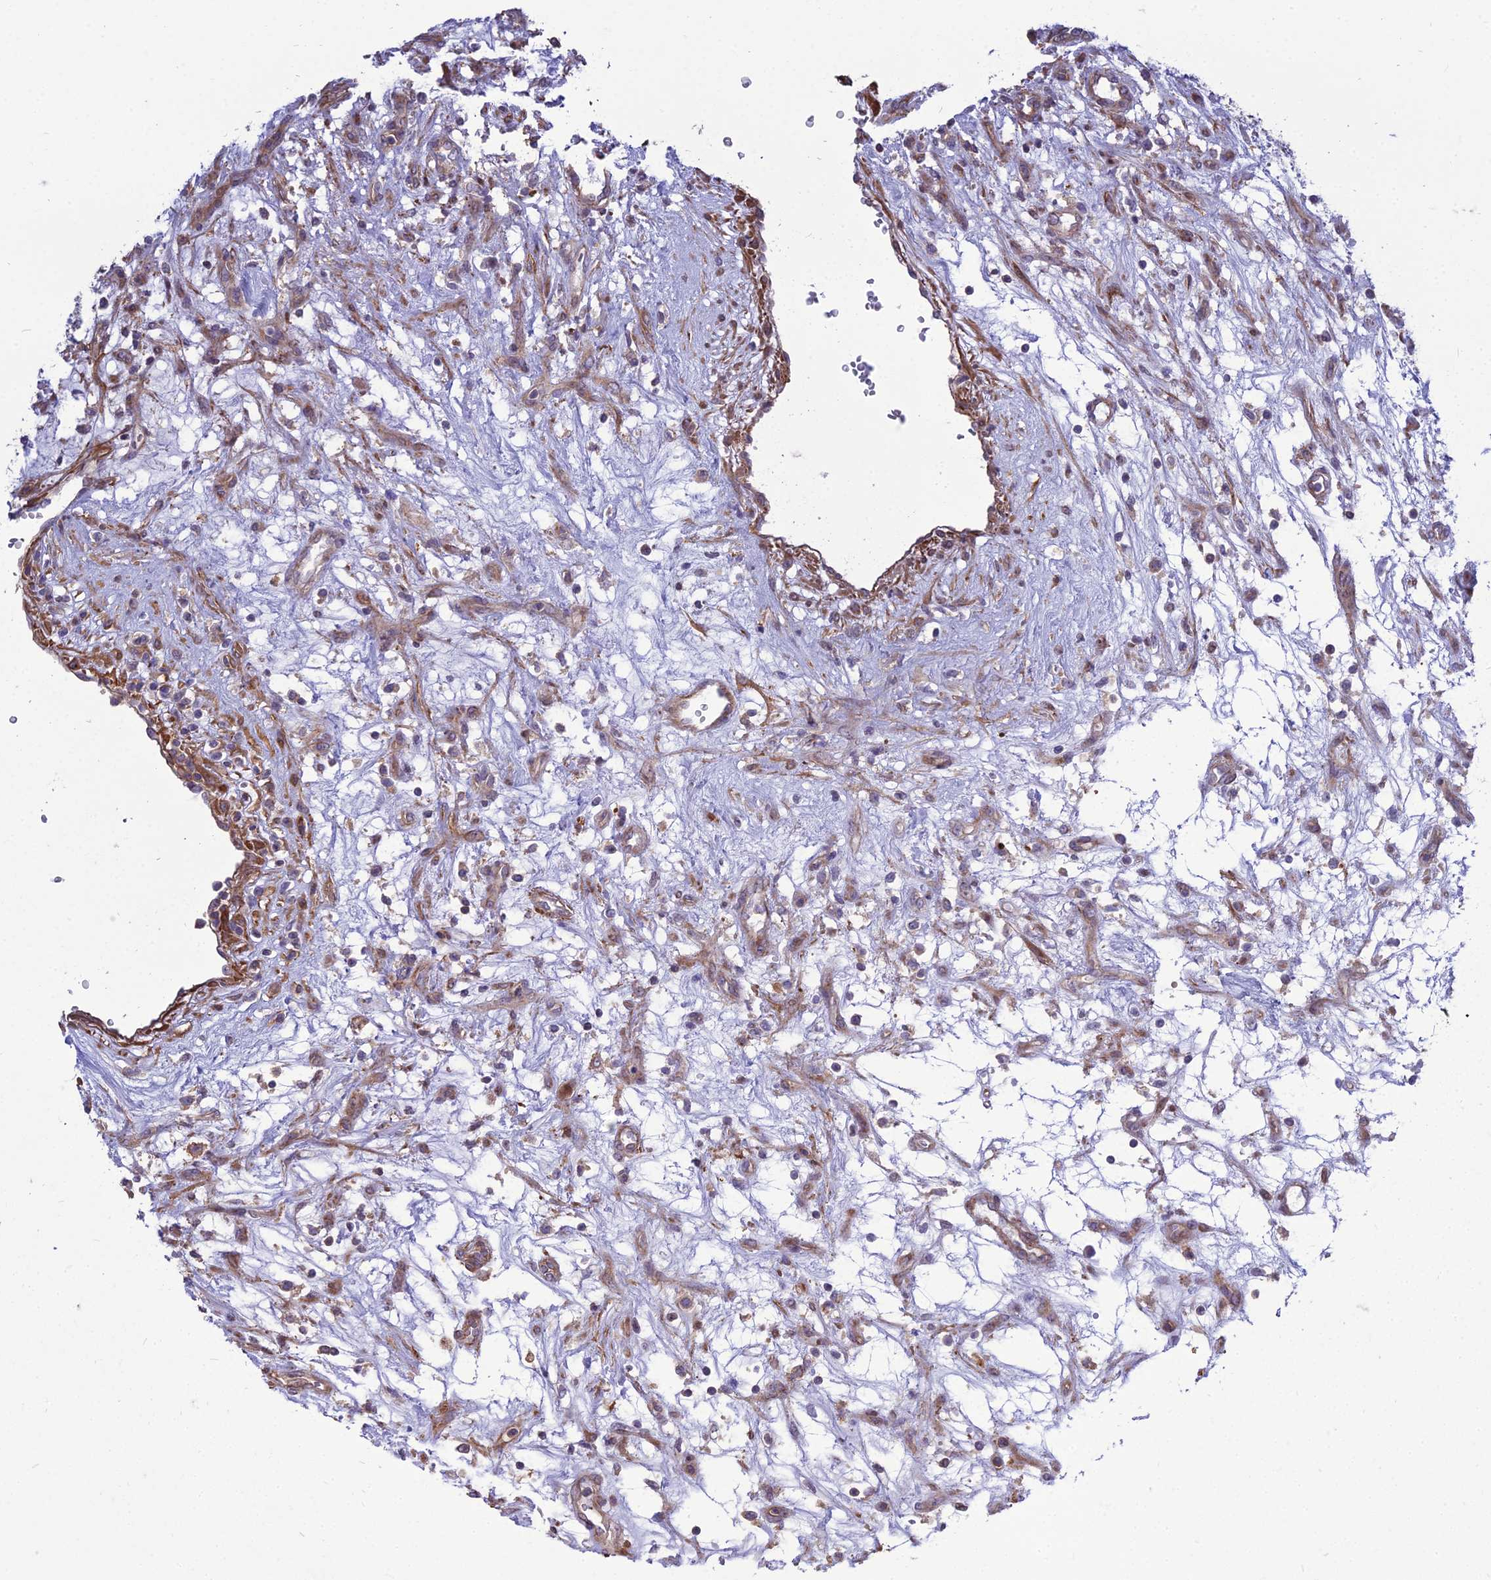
{"staining": {"intensity": "weak", "quantity": "25%-75%", "location": "cytoplasmic/membranous"}, "tissue": "renal cancer", "cell_type": "Tumor cells", "image_type": "cancer", "snomed": [{"axis": "morphology", "description": "Adenocarcinoma, NOS"}, {"axis": "topography", "description": "Kidney"}], "caption": "Protein staining of adenocarcinoma (renal) tissue displays weak cytoplasmic/membranous expression in about 25%-75% of tumor cells. Using DAB (3,3'-diaminobenzidine) (brown) and hematoxylin (blue) stains, captured at high magnification using brightfield microscopy.", "gene": "TSPYL2", "patient": {"sex": "female", "age": 57}}